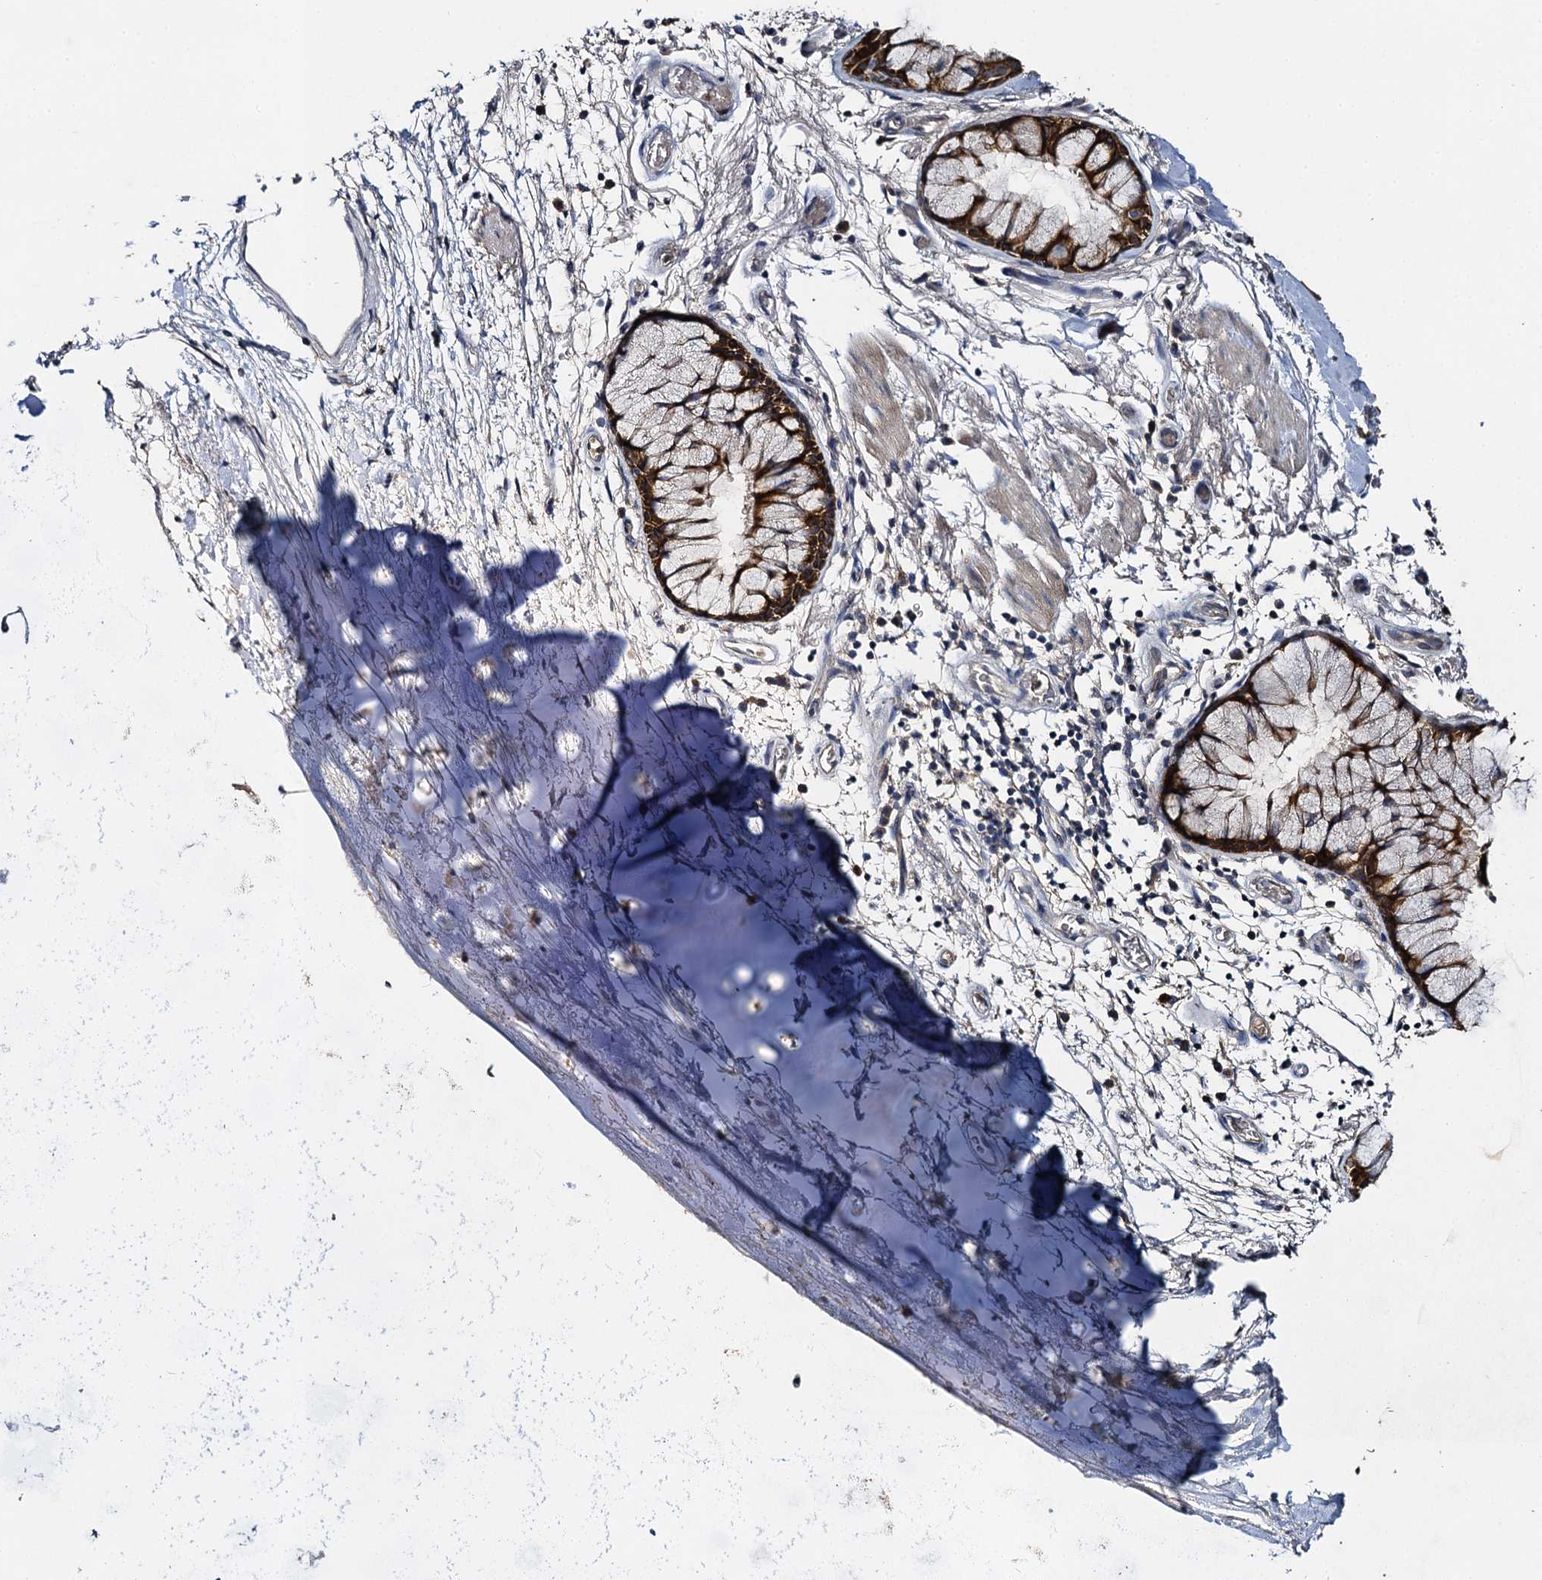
{"staining": {"intensity": "moderate", "quantity": ">75%", "location": "cytoplasmic/membranous"}, "tissue": "bronchus", "cell_type": "Respiratory epithelial cells", "image_type": "normal", "snomed": [{"axis": "morphology", "description": "Normal tissue, NOS"}, {"axis": "topography", "description": "Bronchus"}], "caption": "Benign bronchus shows moderate cytoplasmic/membranous staining in approximately >75% of respiratory epithelial cells, visualized by immunohistochemistry. (DAB IHC, brown staining for protein, blue staining for nuclei).", "gene": "SLC11A2", "patient": {"sex": "male", "age": 65}}